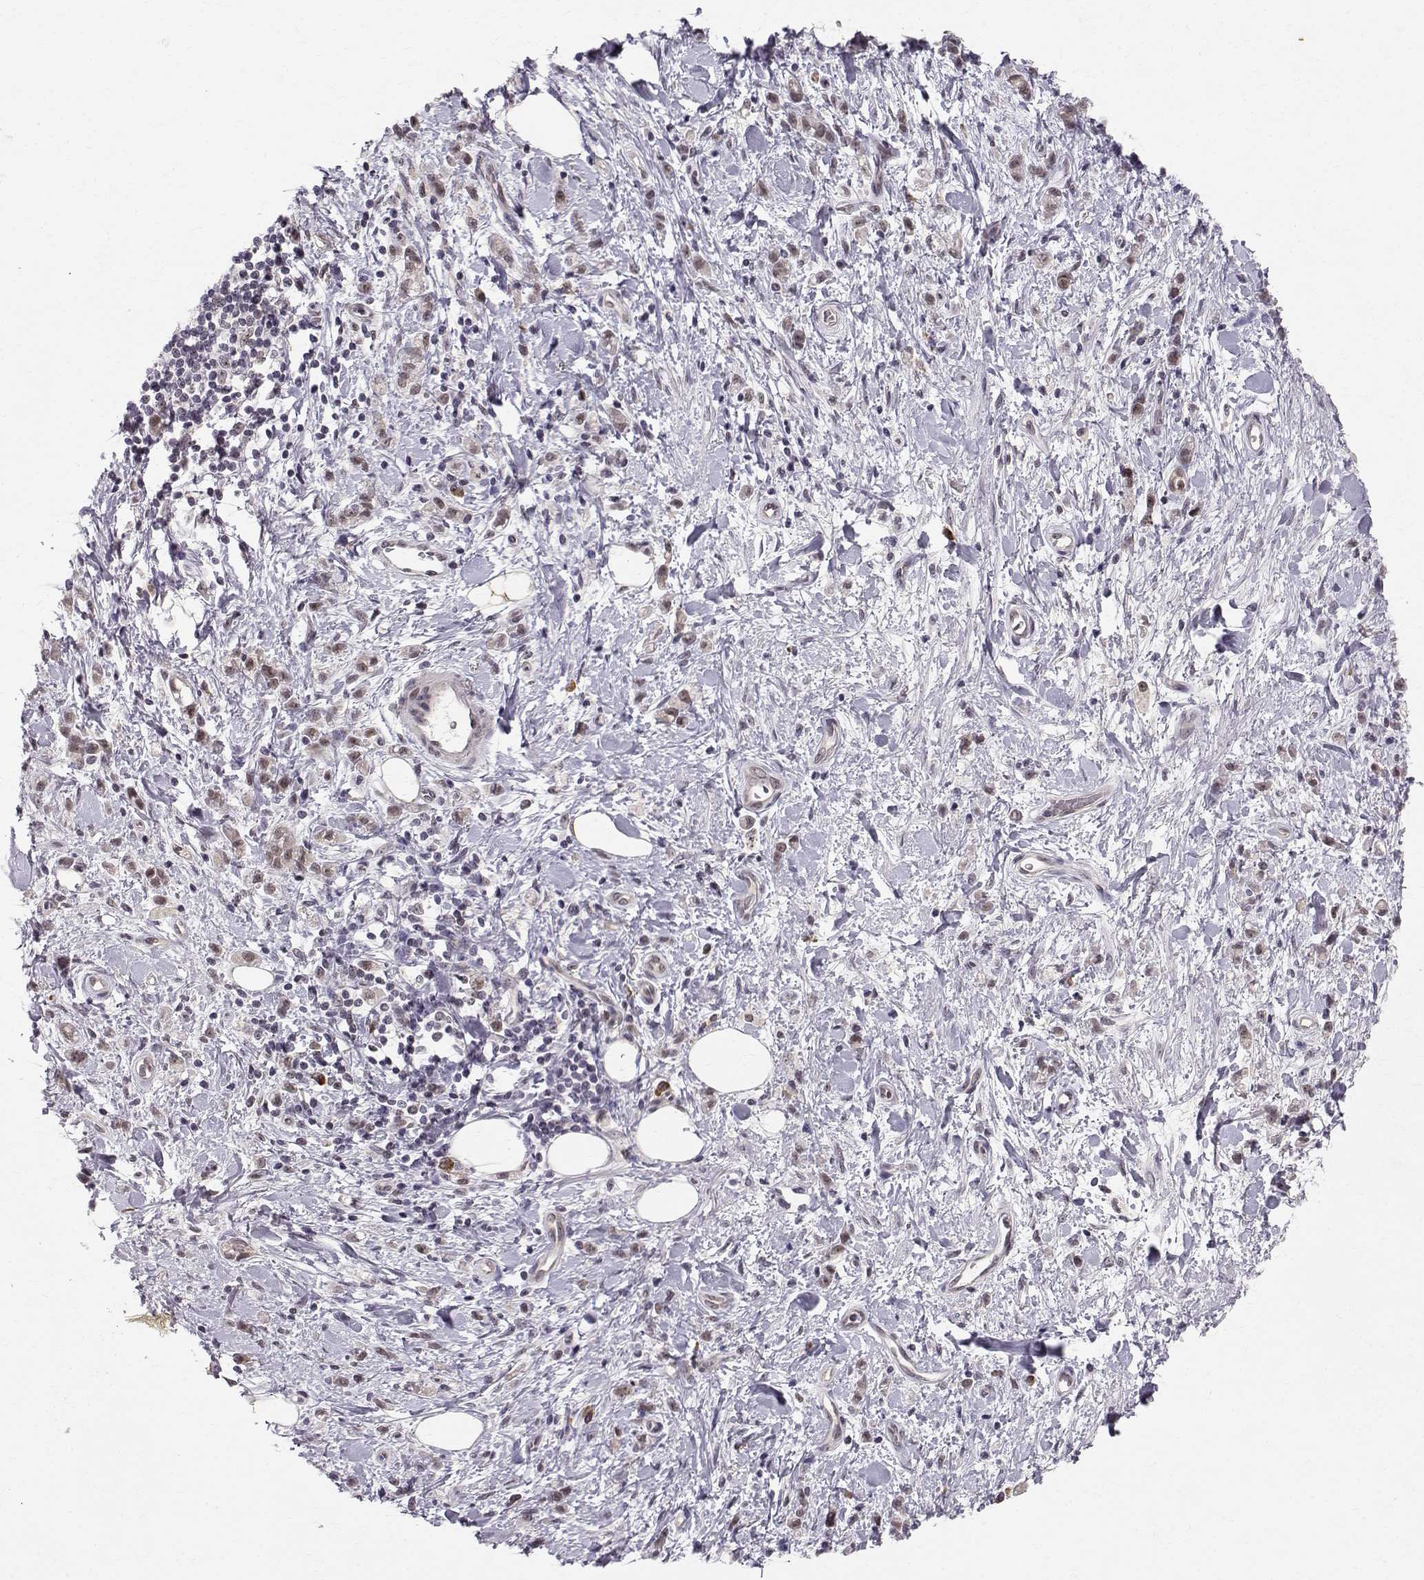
{"staining": {"intensity": "moderate", "quantity": "25%-75%", "location": "nuclear"}, "tissue": "stomach cancer", "cell_type": "Tumor cells", "image_type": "cancer", "snomed": [{"axis": "morphology", "description": "Adenocarcinoma, NOS"}, {"axis": "topography", "description": "Stomach"}], "caption": "Immunohistochemical staining of stomach cancer (adenocarcinoma) exhibits medium levels of moderate nuclear expression in about 25%-75% of tumor cells.", "gene": "RPP38", "patient": {"sex": "male", "age": 77}}